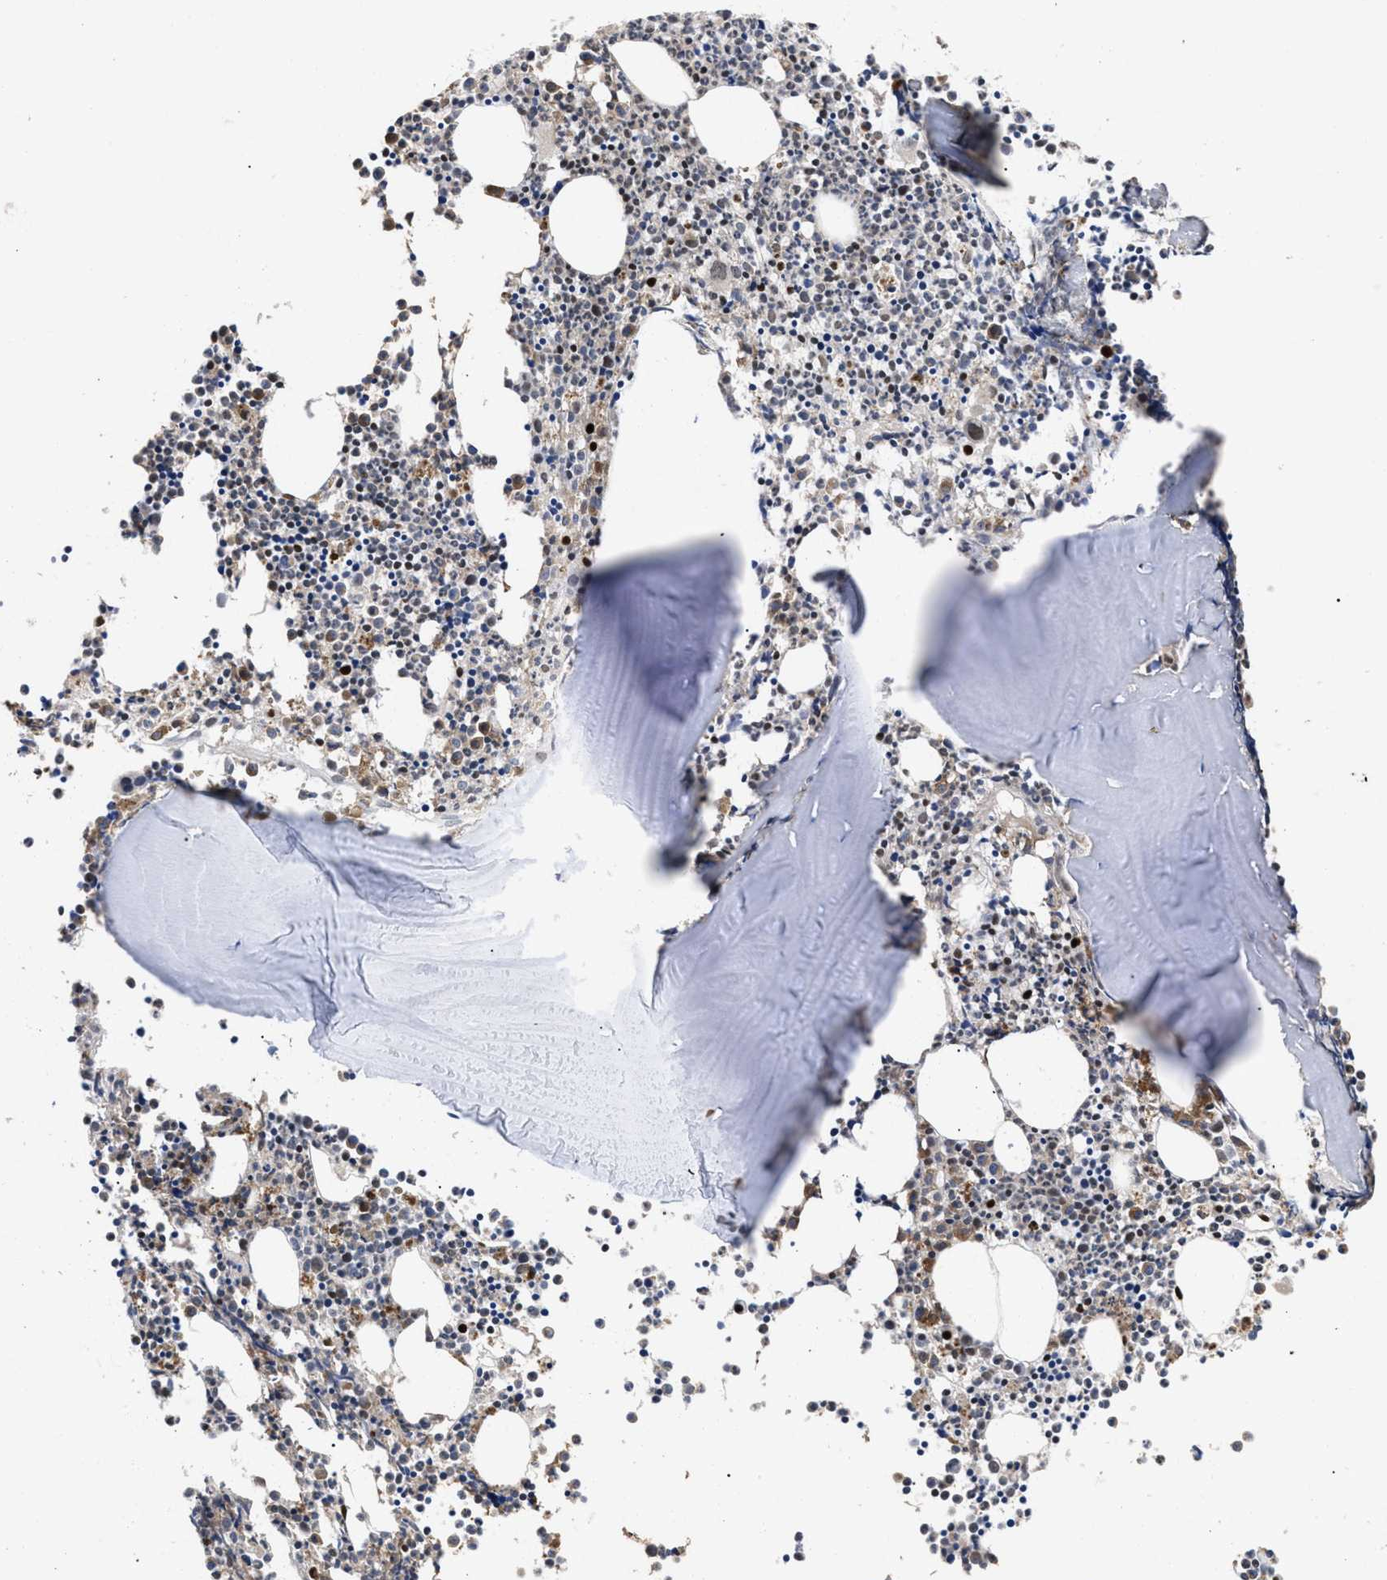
{"staining": {"intensity": "strong", "quantity": "25%-75%", "location": "cytoplasmic/membranous,nuclear"}, "tissue": "bone marrow", "cell_type": "Hematopoietic cells", "image_type": "normal", "snomed": [{"axis": "morphology", "description": "Normal tissue, NOS"}, {"axis": "morphology", "description": "Inflammation, NOS"}, {"axis": "topography", "description": "Bone marrow"}], "caption": "IHC image of unremarkable bone marrow: bone marrow stained using immunohistochemistry exhibits high levels of strong protein expression localized specifically in the cytoplasmic/membranous,nuclear of hematopoietic cells, appearing as a cytoplasmic/membranous,nuclear brown color.", "gene": "FAM200A", "patient": {"sex": "female", "age": 53}}